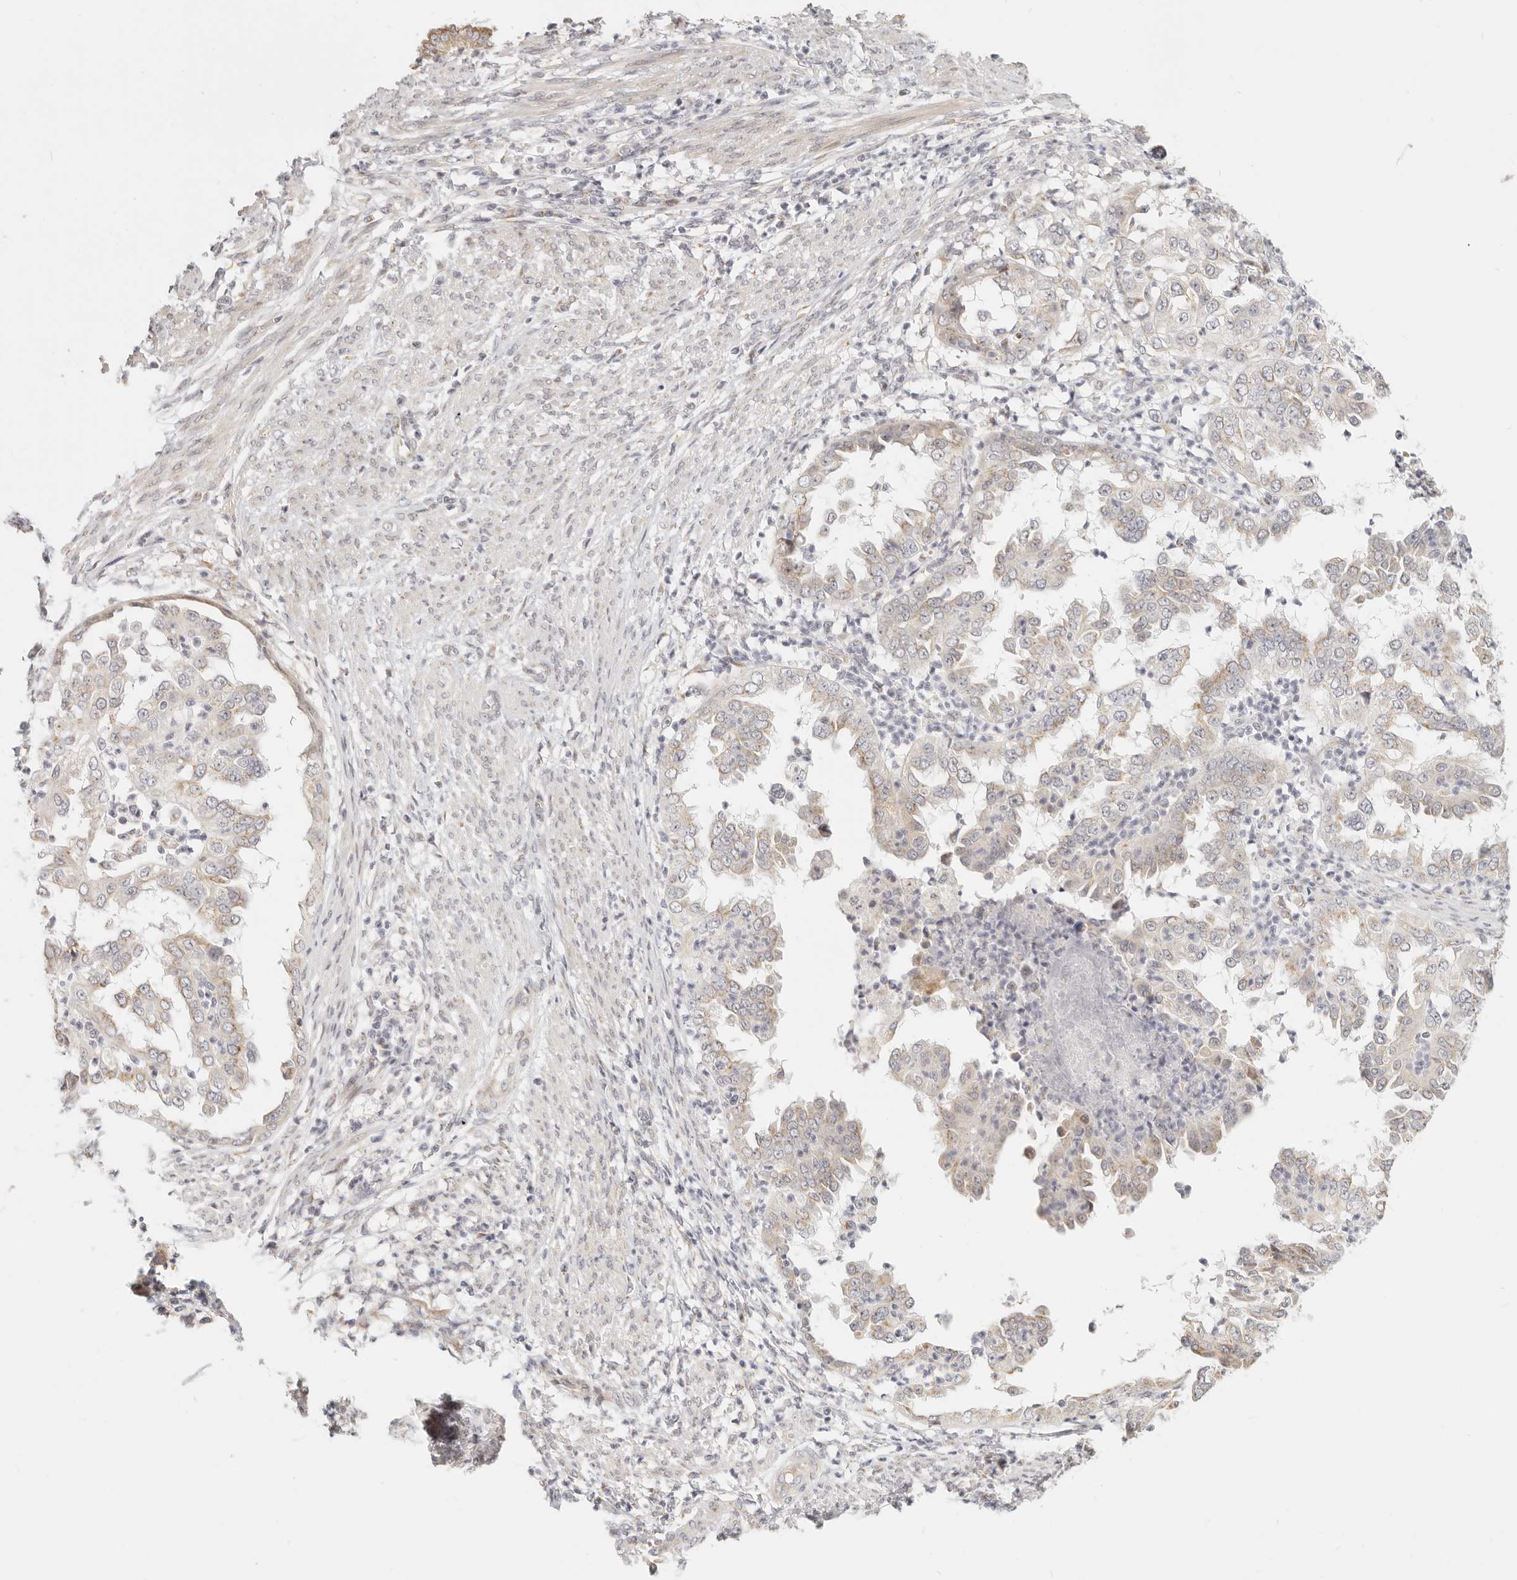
{"staining": {"intensity": "weak", "quantity": "25%-75%", "location": "cytoplasmic/membranous"}, "tissue": "endometrial cancer", "cell_type": "Tumor cells", "image_type": "cancer", "snomed": [{"axis": "morphology", "description": "Adenocarcinoma, NOS"}, {"axis": "topography", "description": "Endometrium"}], "caption": "An image of human endometrial cancer (adenocarcinoma) stained for a protein displays weak cytoplasmic/membranous brown staining in tumor cells.", "gene": "FAM20B", "patient": {"sex": "female", "age": 85}}